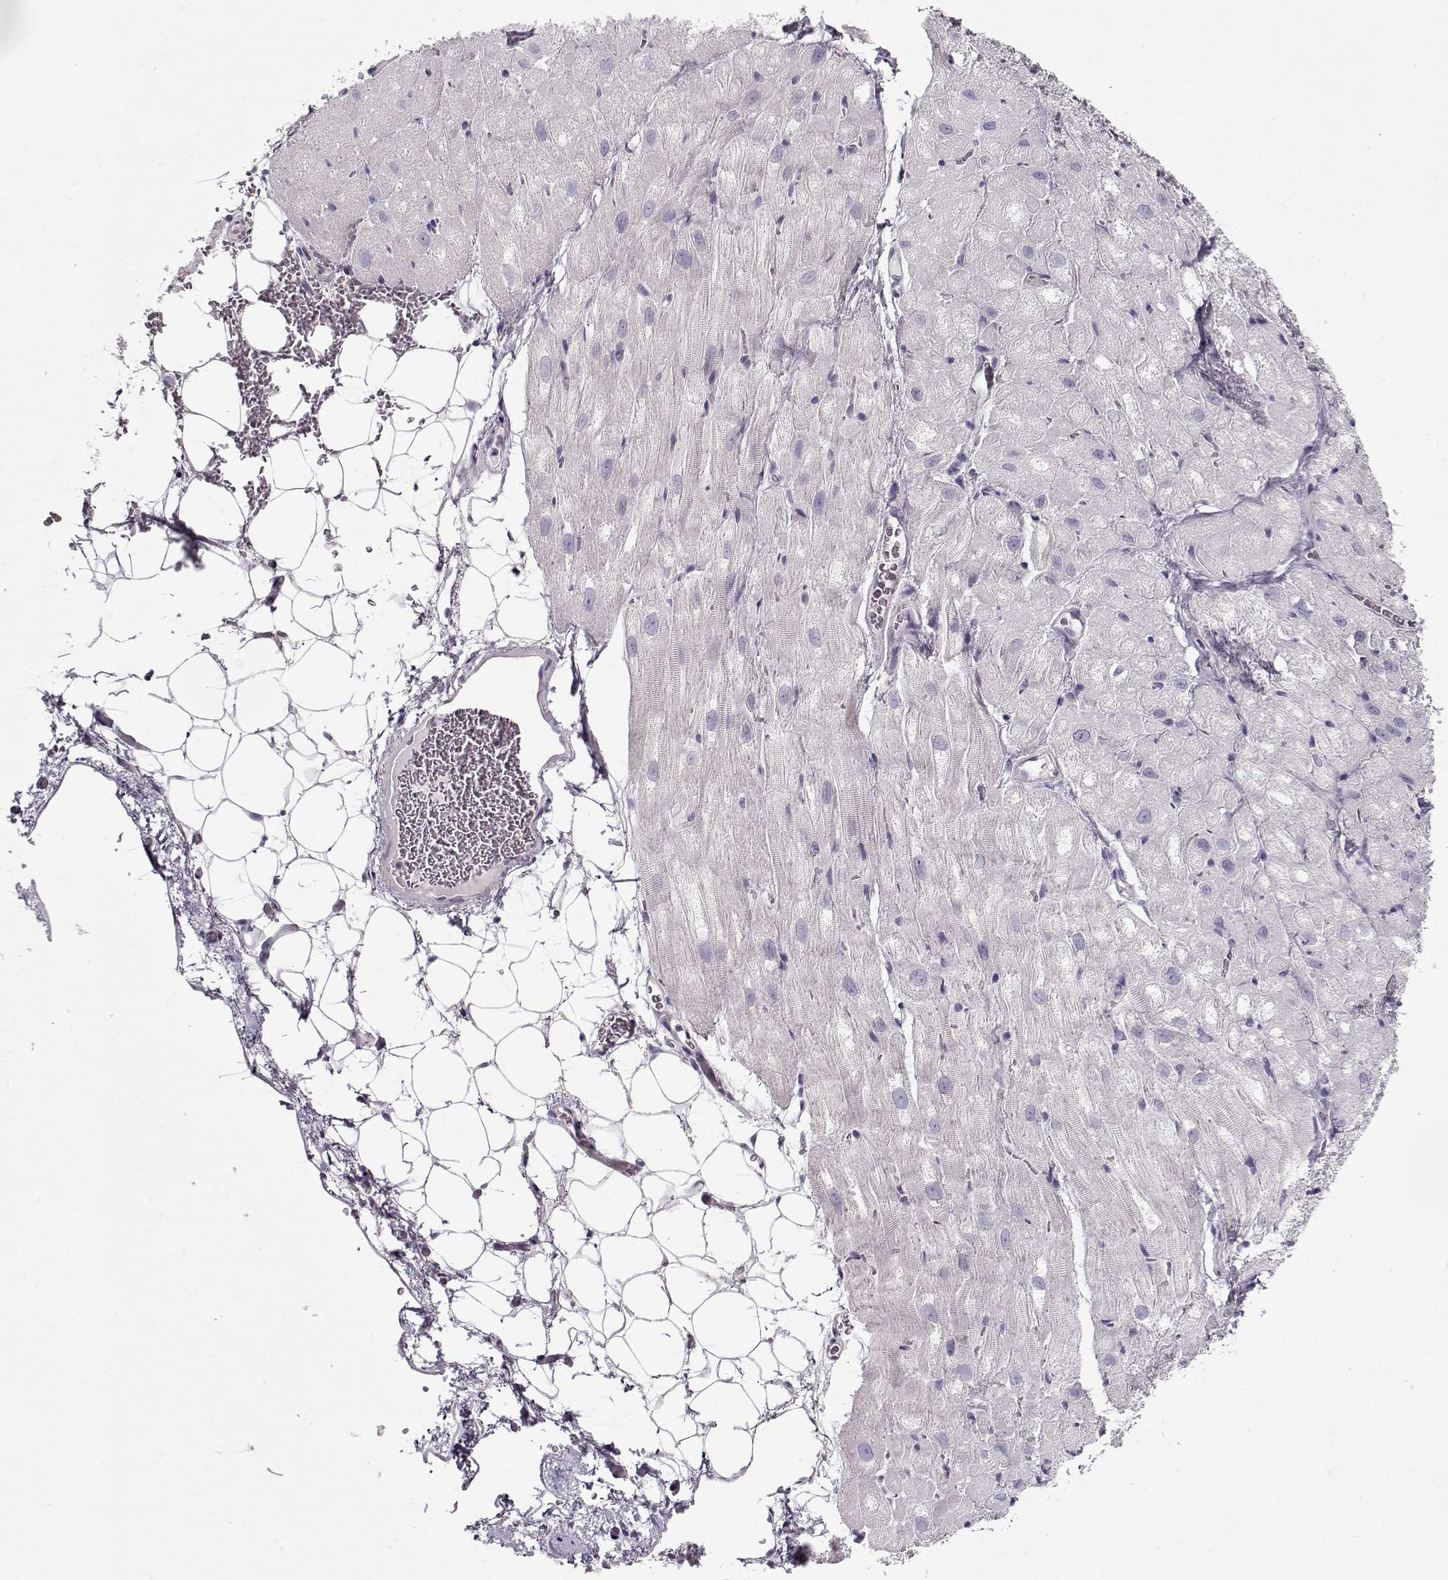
{"staining": {"intensity": "negative", "quantity": "none", "location": "none"}, "tissue": "heart muscle", "cell_type": "Cardiomyocytes", "image_type": "normal", "snomed": [{"axis": "morphology", "description": "Normal tissue, NOS"}, {"axis": "topography", "description": "Heart"}], "caption": "DAB (3,3'-diaminobenzidine) immunohistochemical staining of normal human heart muscle exhibits no significant positivity in cardiomyocytes.", "gene": "CCDC136", "patient": {"sex": "male", "age": 61}}